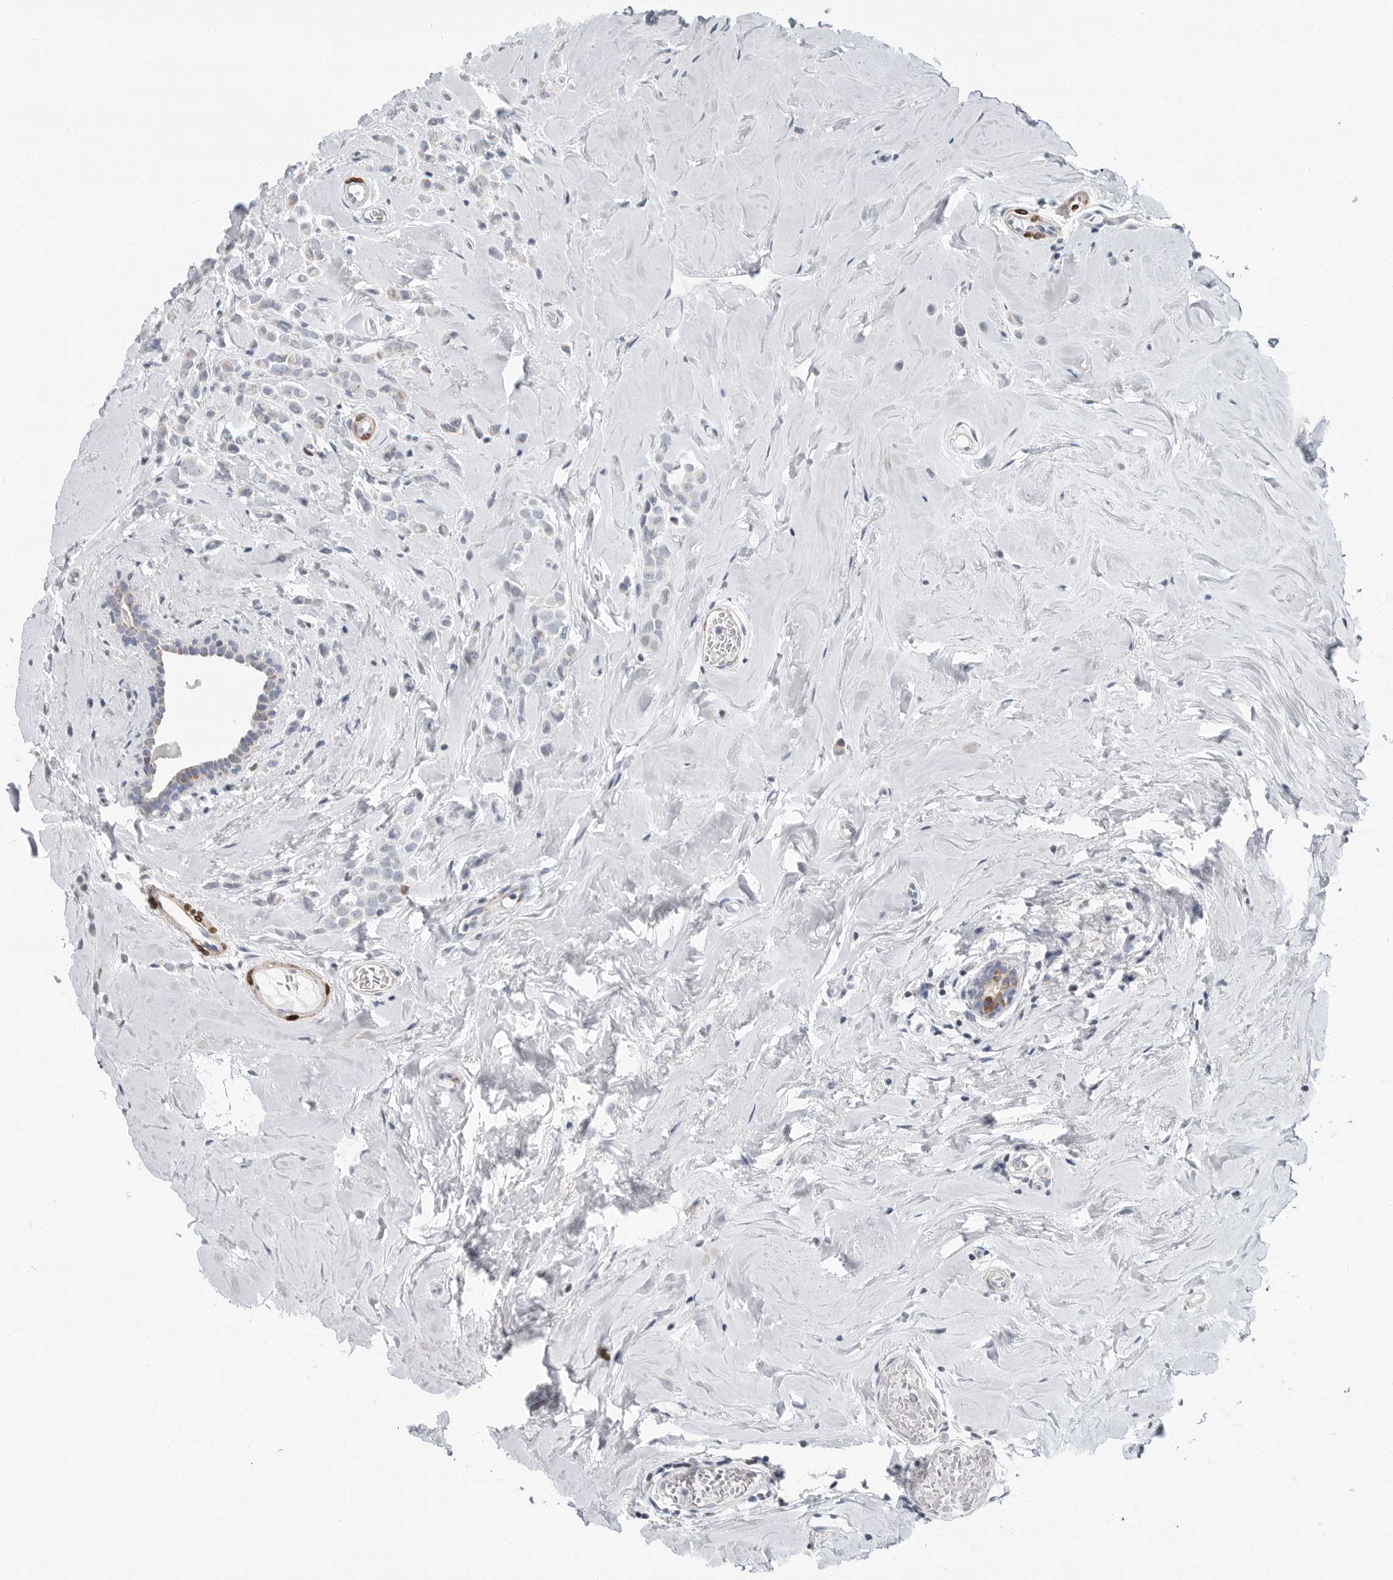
{"staining": {"intensity": "negative", "quantity": "none", "location": "none"}, "tissue": "breast cancer", "cell_type": "Tumor cells", "image_type": "cancer", "snomed": [{"axis": "morphology", "description": "Lobular carcinoma"}, {"axis": "topography", "description": "Breast"}], "caption": "This is an IHC micrograph of human breast cancer. There is no positivity in tumor cells.", "gene": "PLN", "patient": {"sex": "female", "age": 47}}